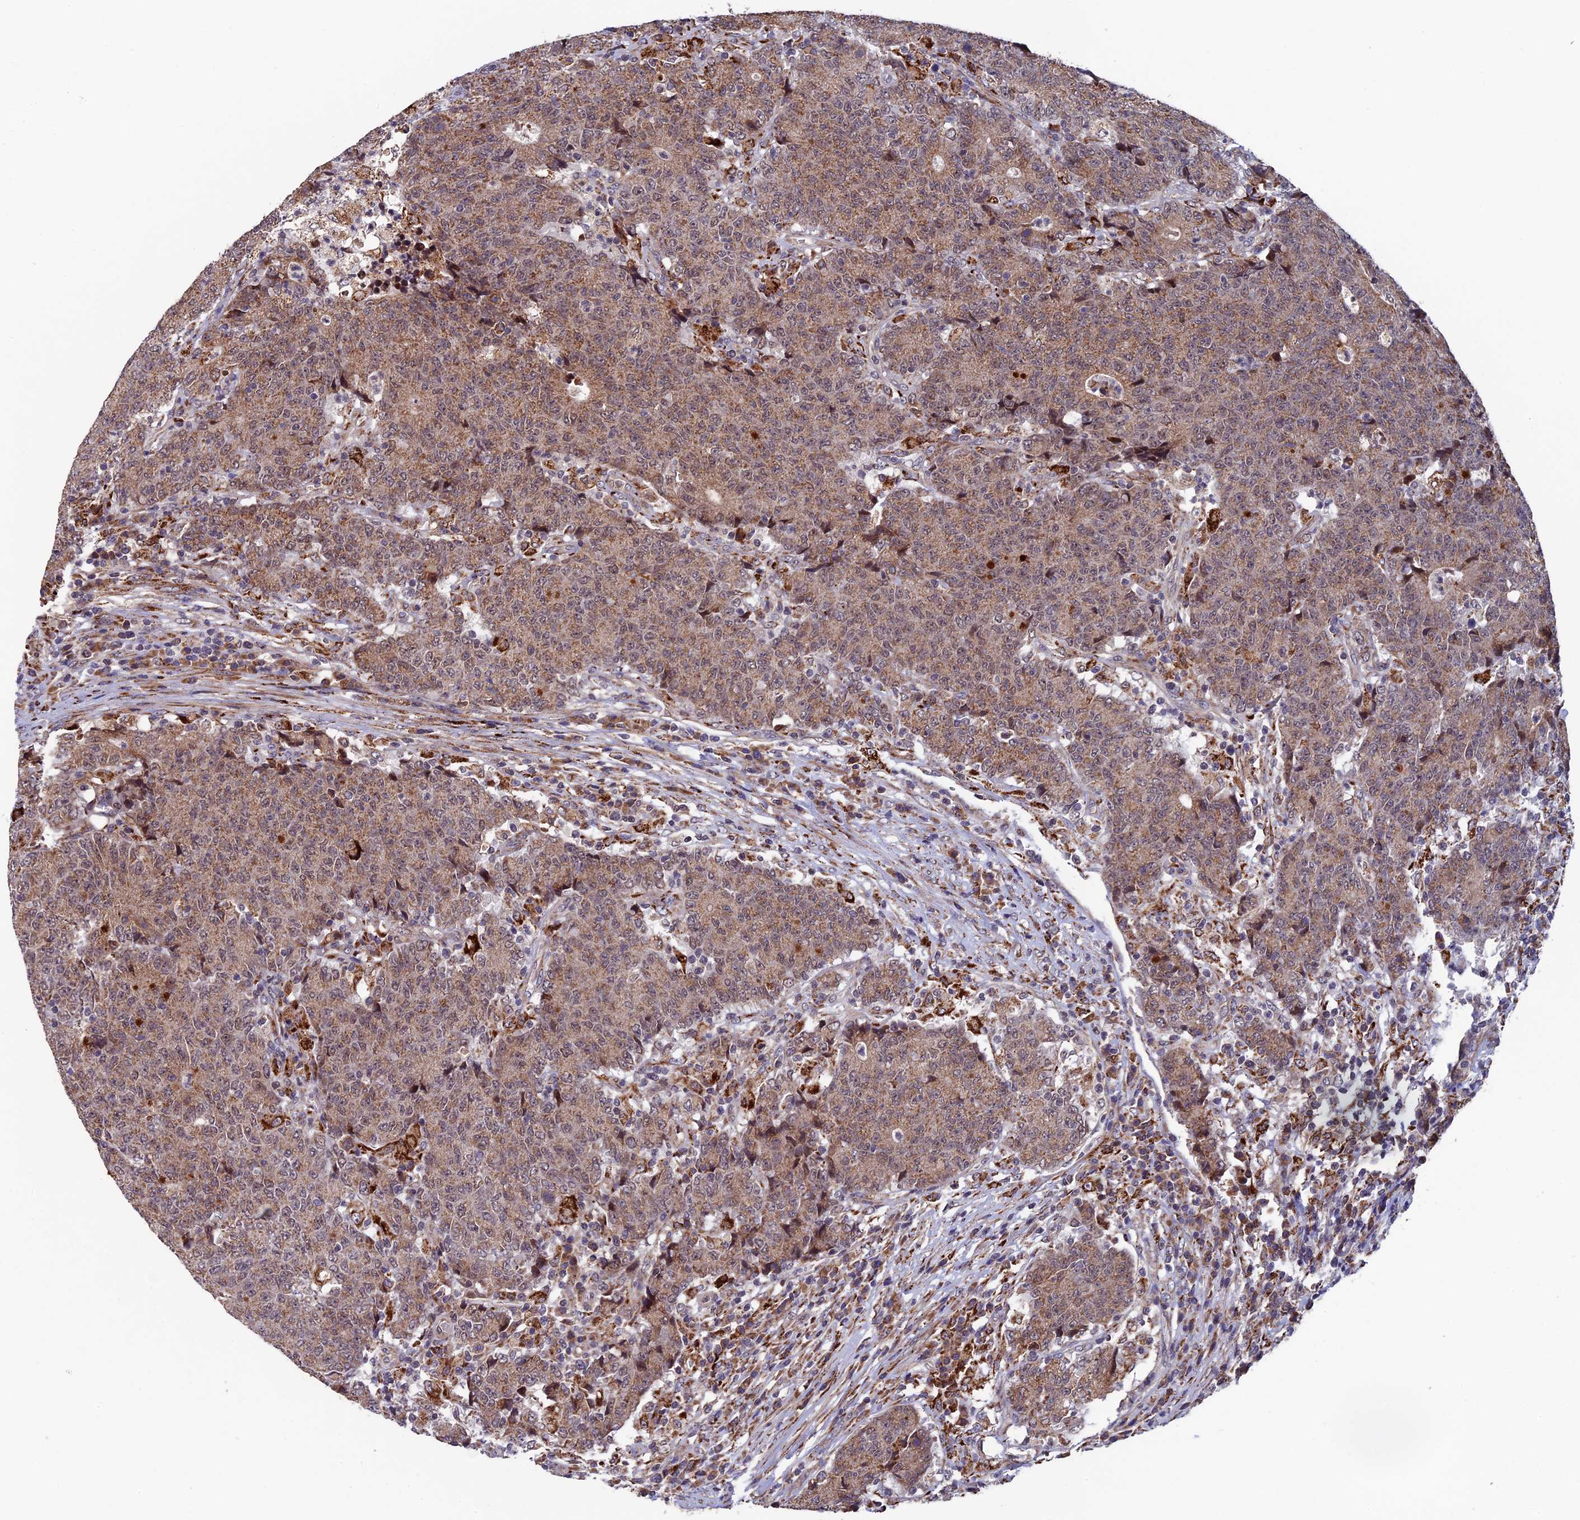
{"staining": {"intensity": "moderate", "quantity": ">75%", "location": "cytoplasmic/membranous"}, "tissue": "colorectal cancer", "cell_type": "Tumor cells", "image_type": "cancer", "snomed": [{"axis": "morphology", "description": "Adenocarcinoma, NOS"}, {"axis": "topography", "description": "Colon"}], "caption": "DAB immunohistochemical staining of human adenocarcinoma (colorectal) displays moderate cytoplasmic/membranous protein positivity in approximately >75% of tumor cells.", "gene": "RNF17", "patient": {"sex": "female", "age": 75}}